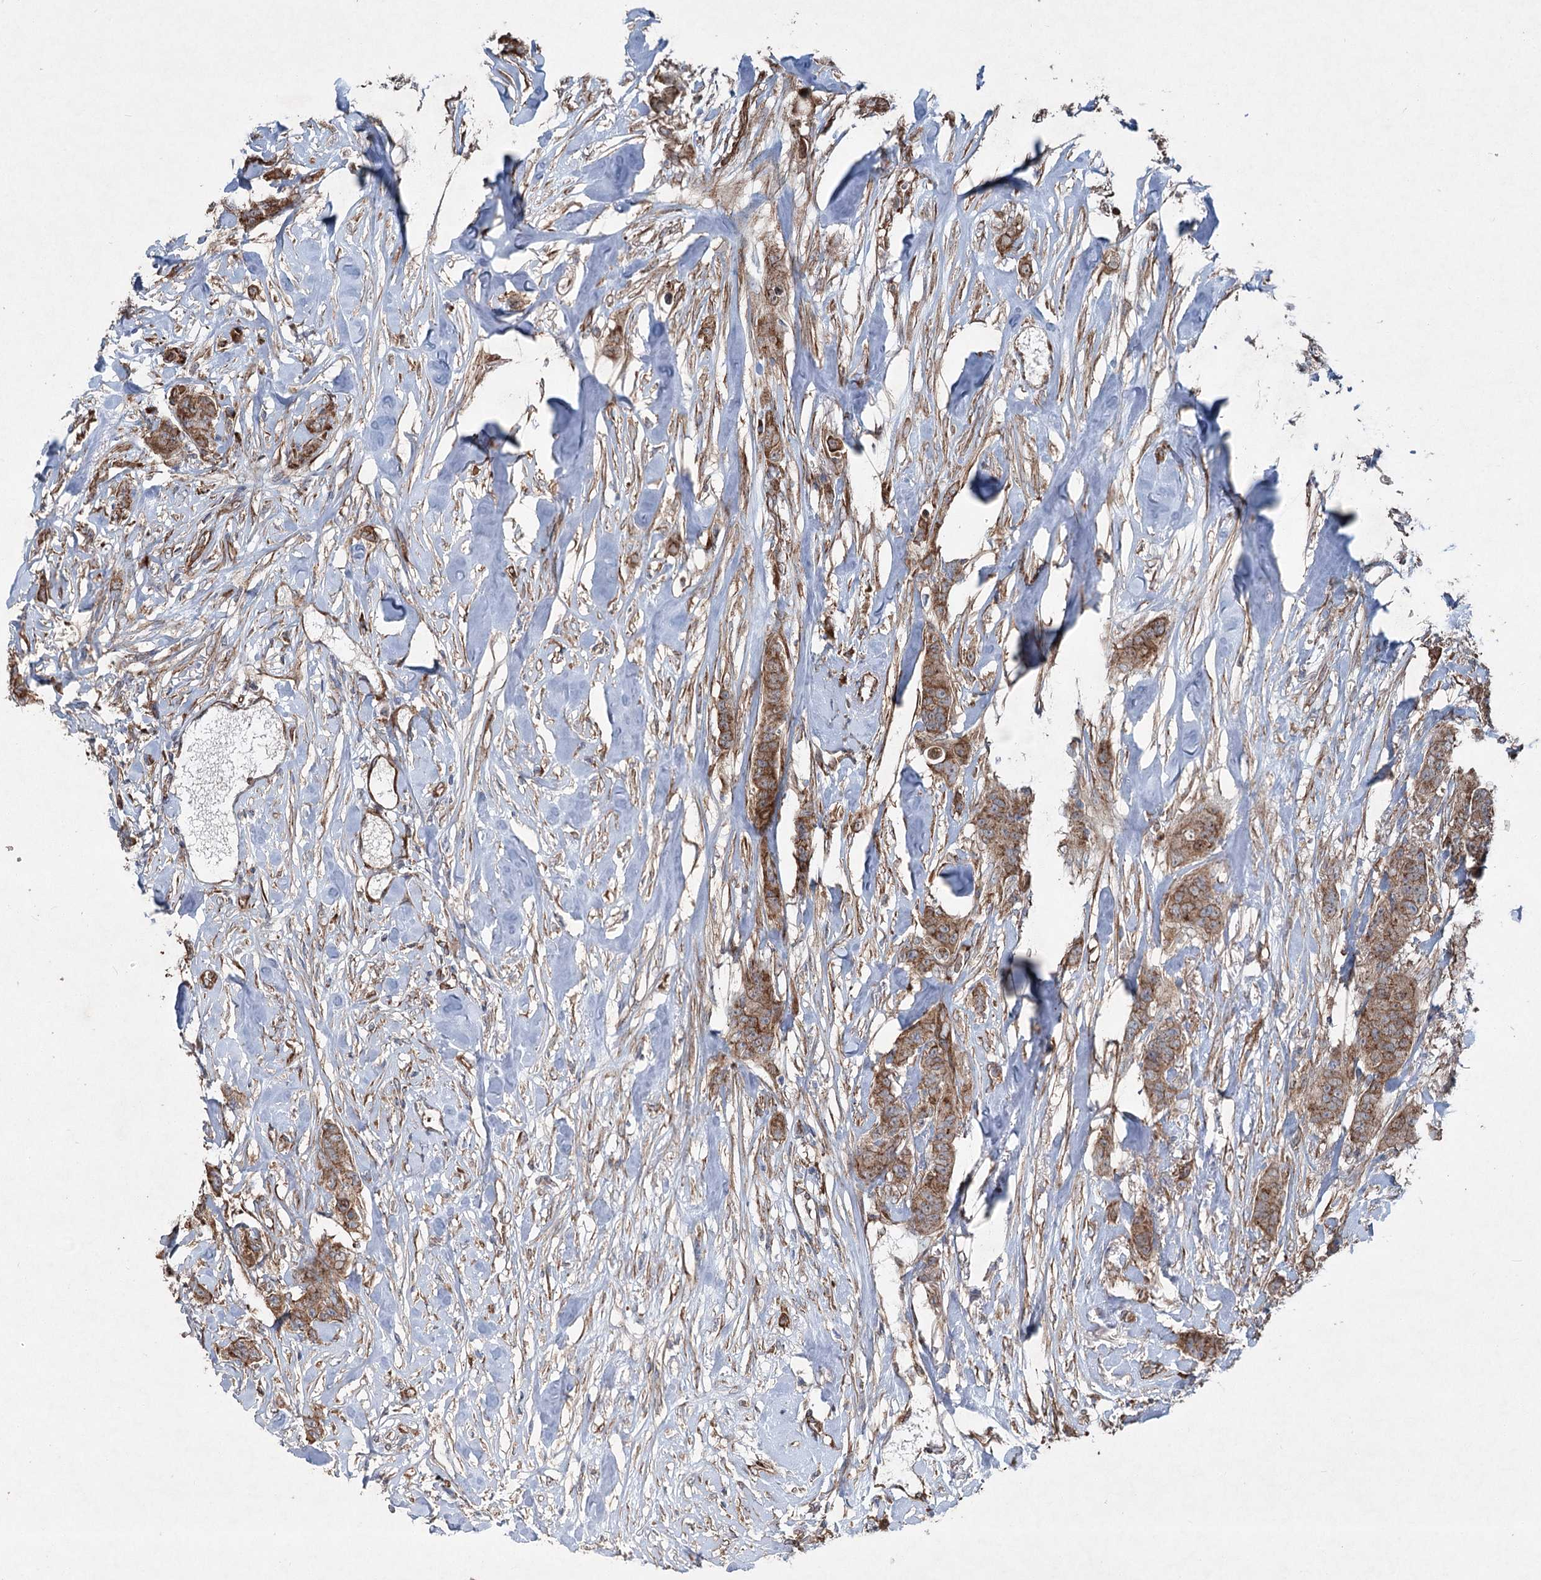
{"staining": {"intensity": "moderate", "quantity": ">75%", "location": "cytoplasmic/membranous"}, "tissue": "breast cancer", "cell_type": "Tumor cells", "image_type": "cancer", "snomed": [{"axis": "morphology", "description": "Duct carcinoma"}, {"axis": "topography", "description": "Breast"}], "caption": "About >75% of tumor cells in human breast cancer show moderate cytoplasmic/membranous protein positivity as visualized by brown immunohistochemical staining.", "gene": "SERINC5", "patient": {"sex": "female", "age": 40}}